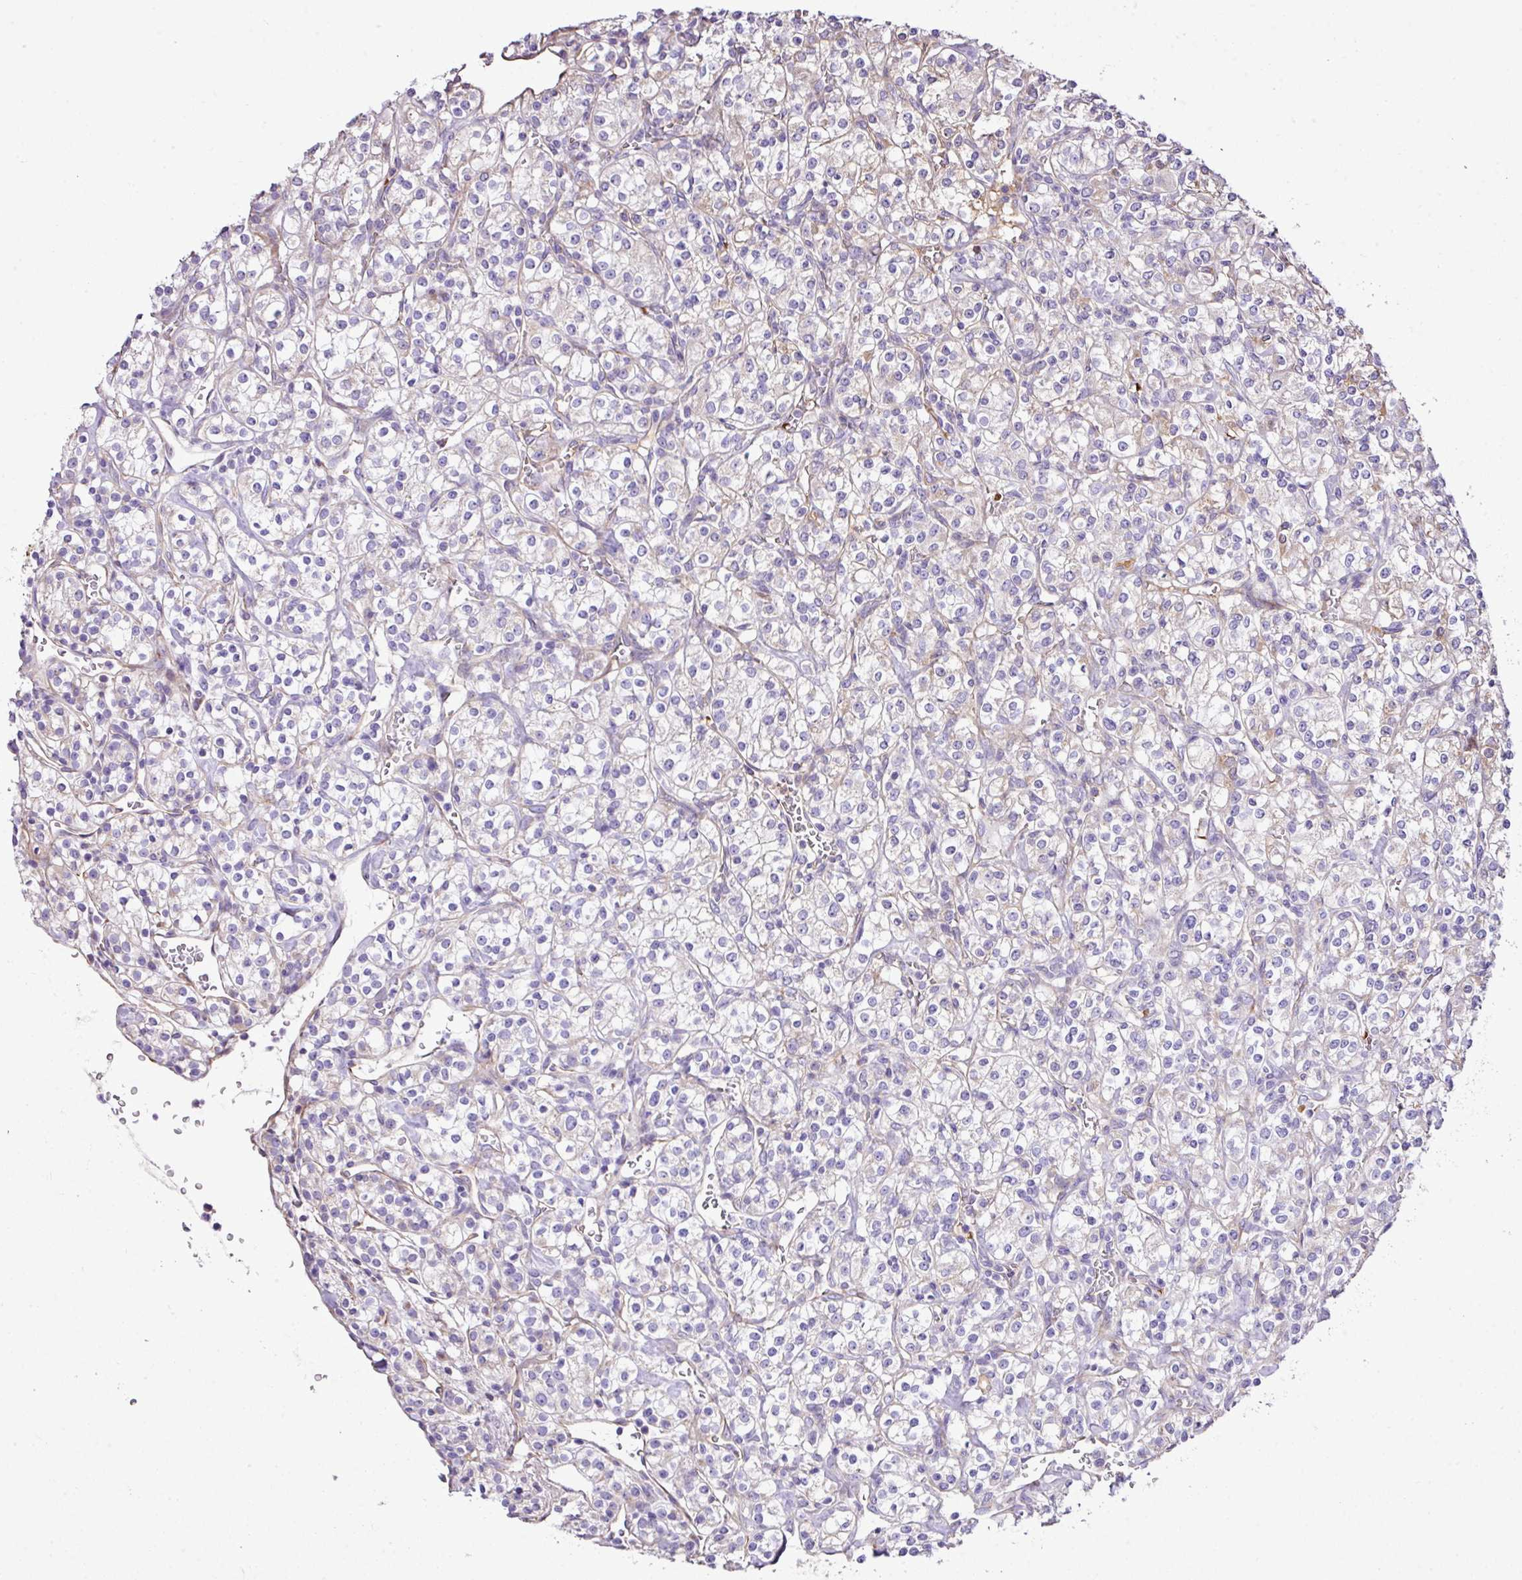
{"staining": {"intensity": "weak", "quantity": "<25%", "location": "cytoplasmic/membranous"}, "tissue": "renal cancer", "cell_type": "Tumor cells", "image_type": "cancer", "snomed": [{"axis": "morphology", "description": "Adenocarcinoma, NOS"}, {"axis": "topography", "description": "Kidney"}], "caption": "Tumor cells are negative for protein expression in human adenocarcinoma (renal).", "gene": "CTXN2", "patient": {"sex": "male", "age": 77}}